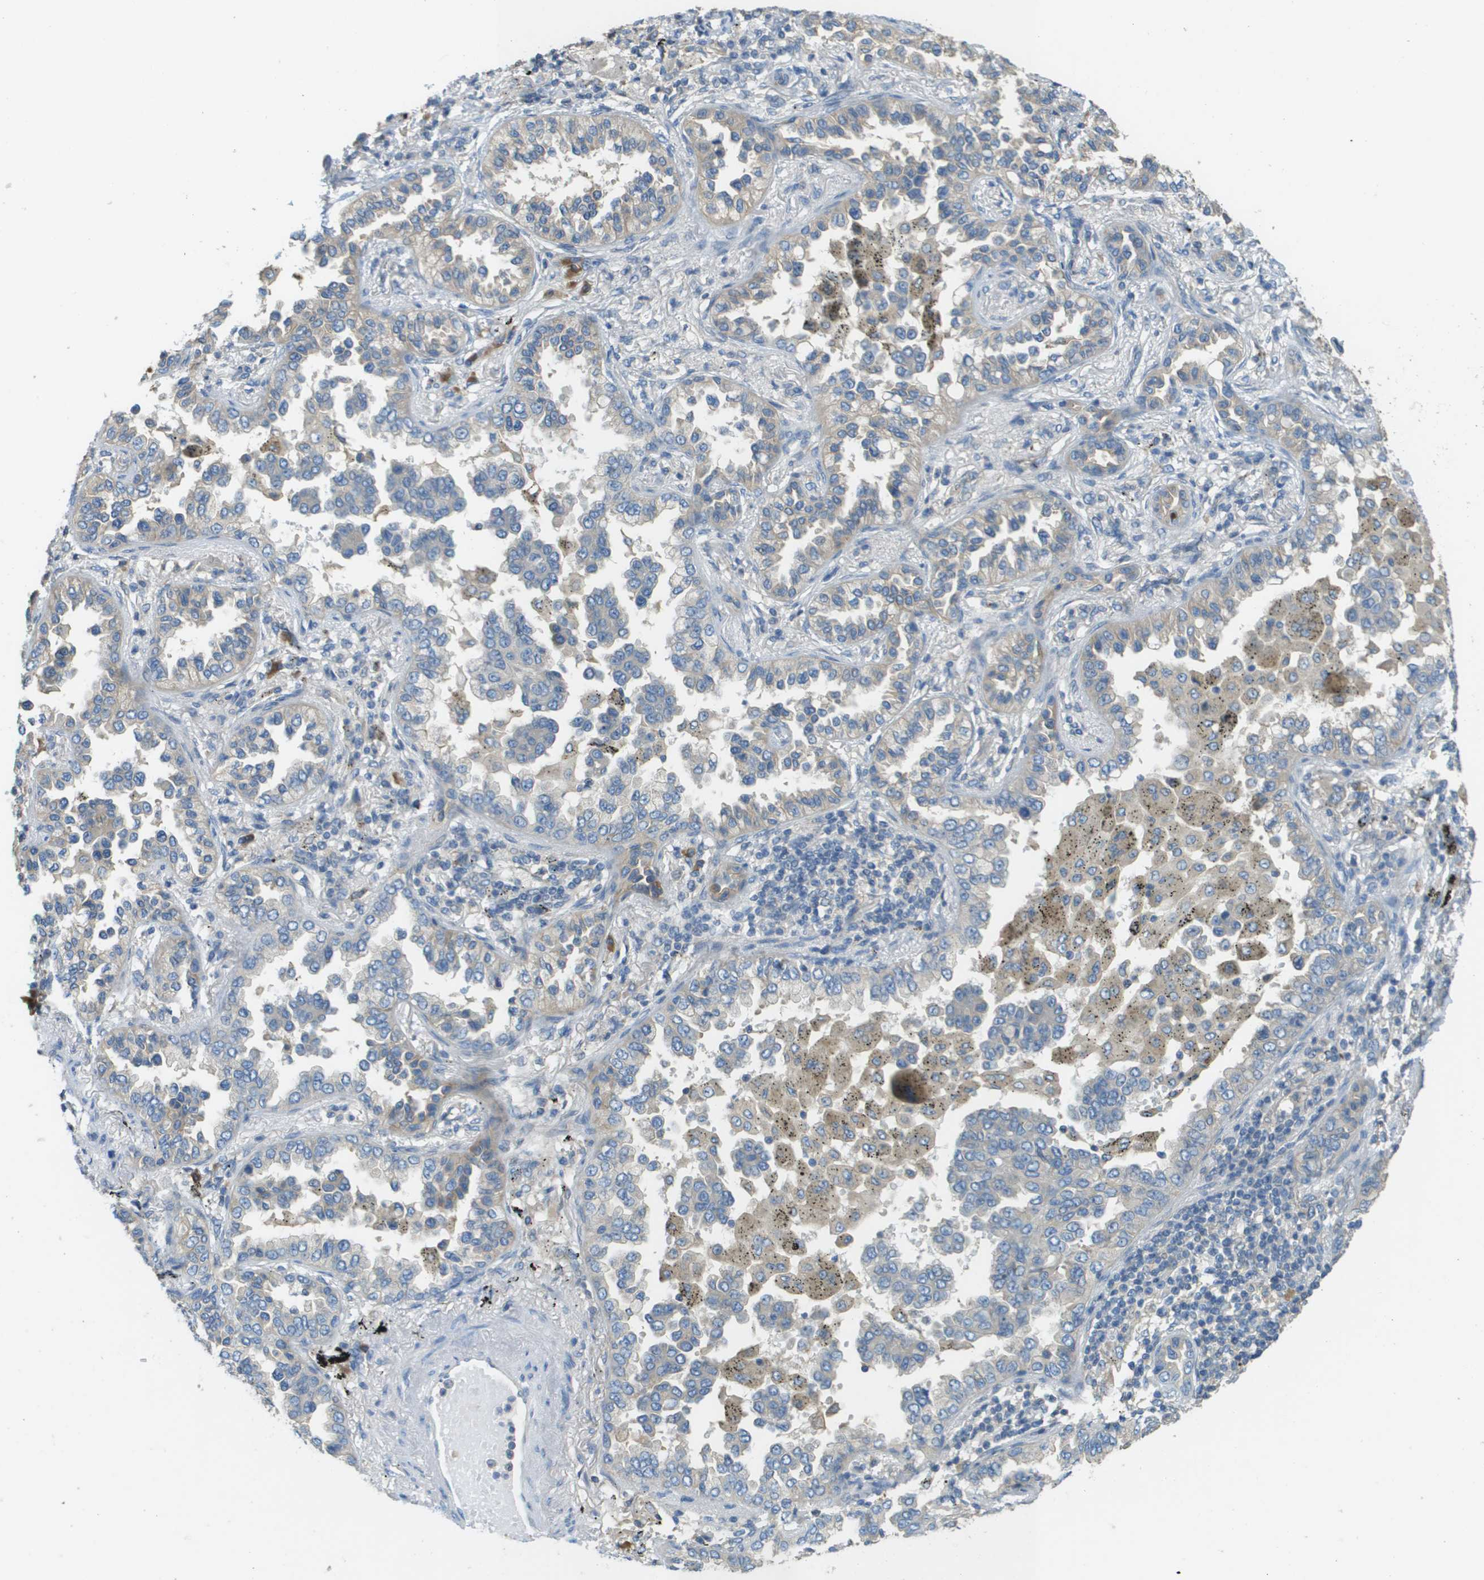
{"staining": {"intensity": "weak", "quantity": "<25%", "location": "cytoplasmic/membranous"}, "tissue": "lung cancer", "cell_type": "Tumor cells", "image_type": "cancer", "snomed": [{"axis": "morphology", "description": "Normal tissue, NOS"}, {"axis": "morphology", "description": "Adenocarcinoma, NOS"}, {"axis": "topography", "description": "Lung"}], "caption": "Immunohistochemical staining of adenocarcinoma (lung) reveals no significant positivity in tumor cells.", "gene": "DNAJB11", "patient": {"sex": "male", "age": 59}}